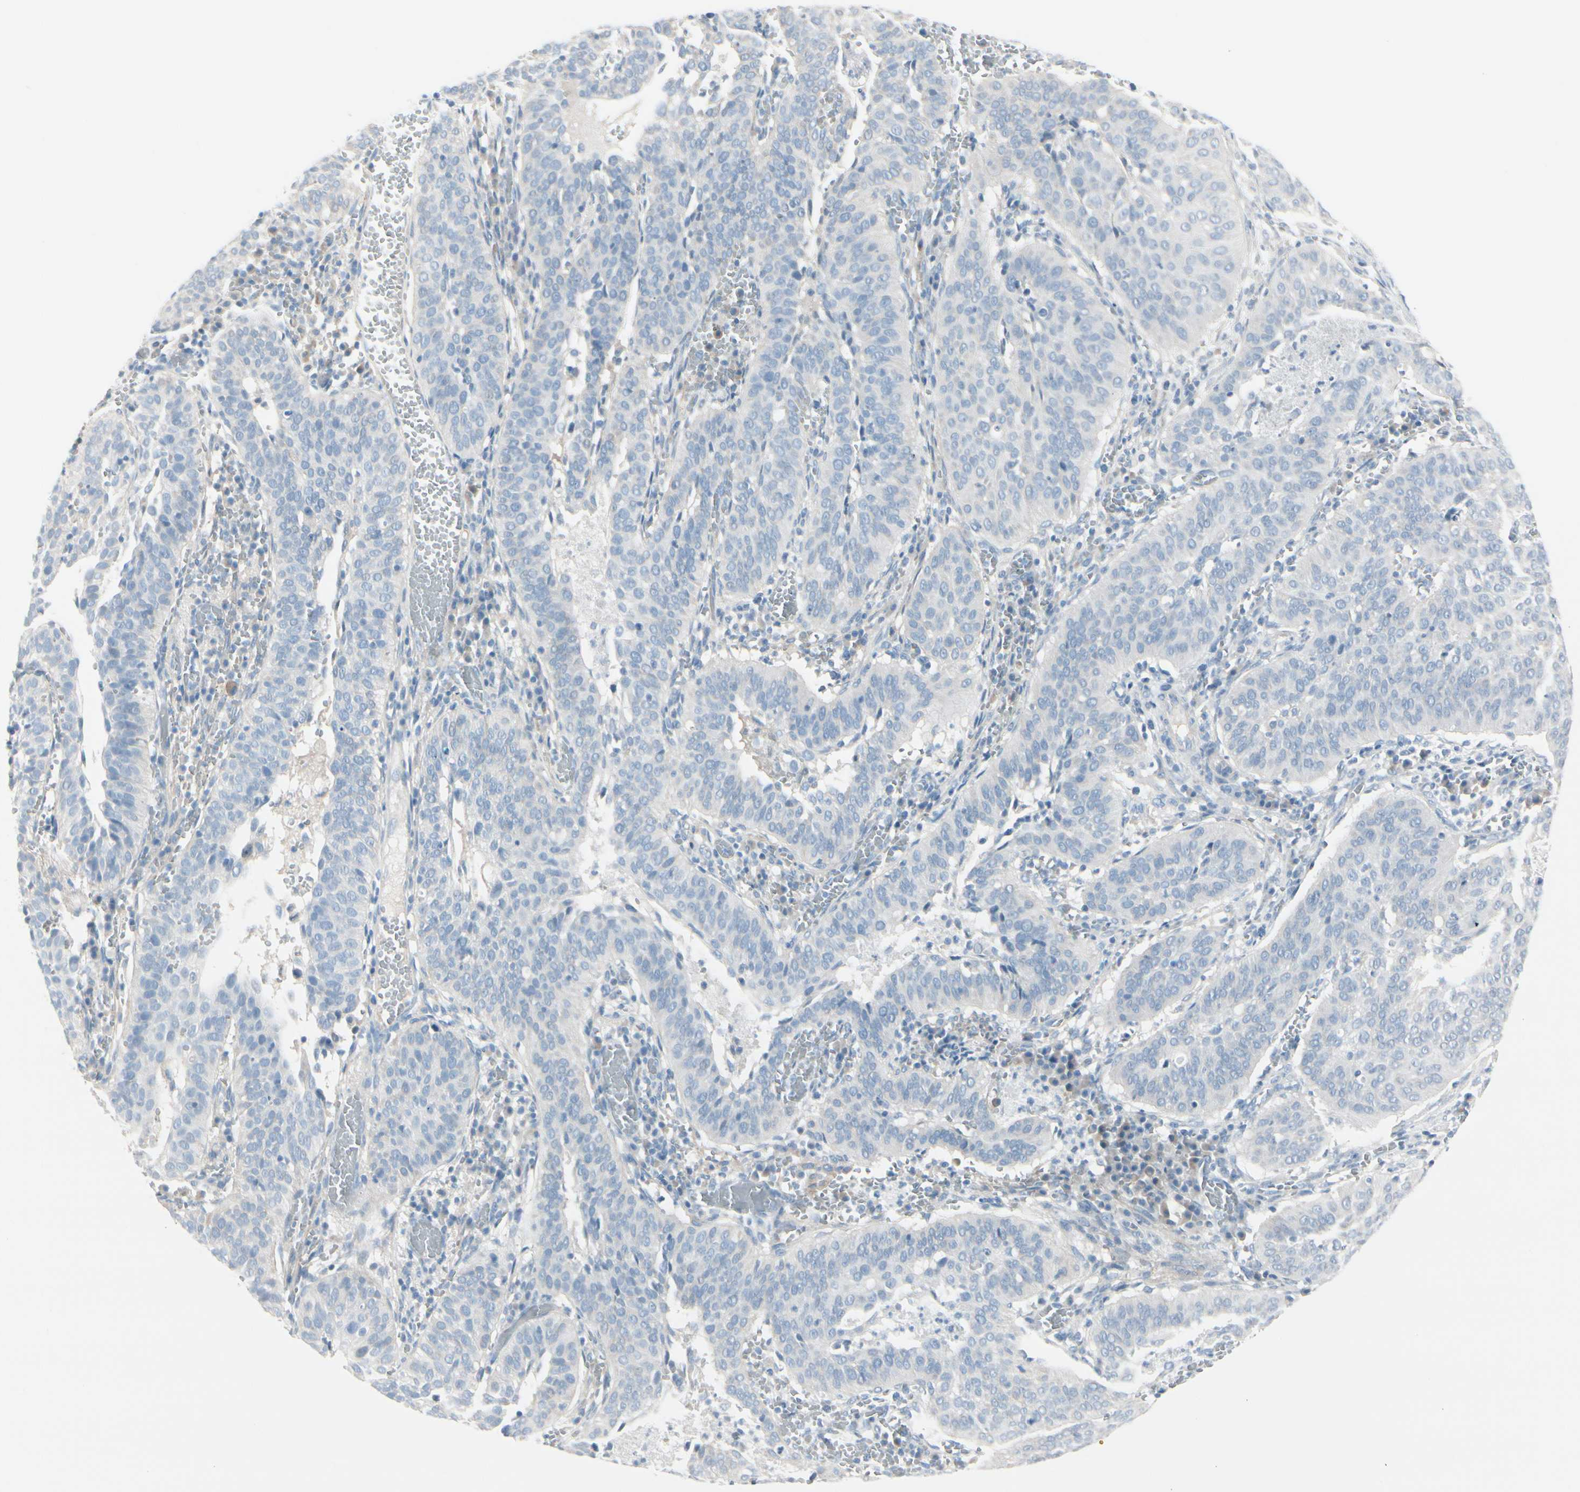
{"staining": {"intensity": "negative", "quantity": "none", "location": "none"}, "tissue": "cervical cancer", "cell_type": "Tumor cells", "image_type": "cancer", "snomed": [{"axis": "morphology", "description": "Squamous cell carcinoma, NOS"}, {"axis": "topography", "description": "Cervix"}], "caption": "Tumor cells are negative for protein expression in human squamous cell carcinoma (cervical).", "gene": "CDHR5", "patient": {"sex": "female", "age": 39}}